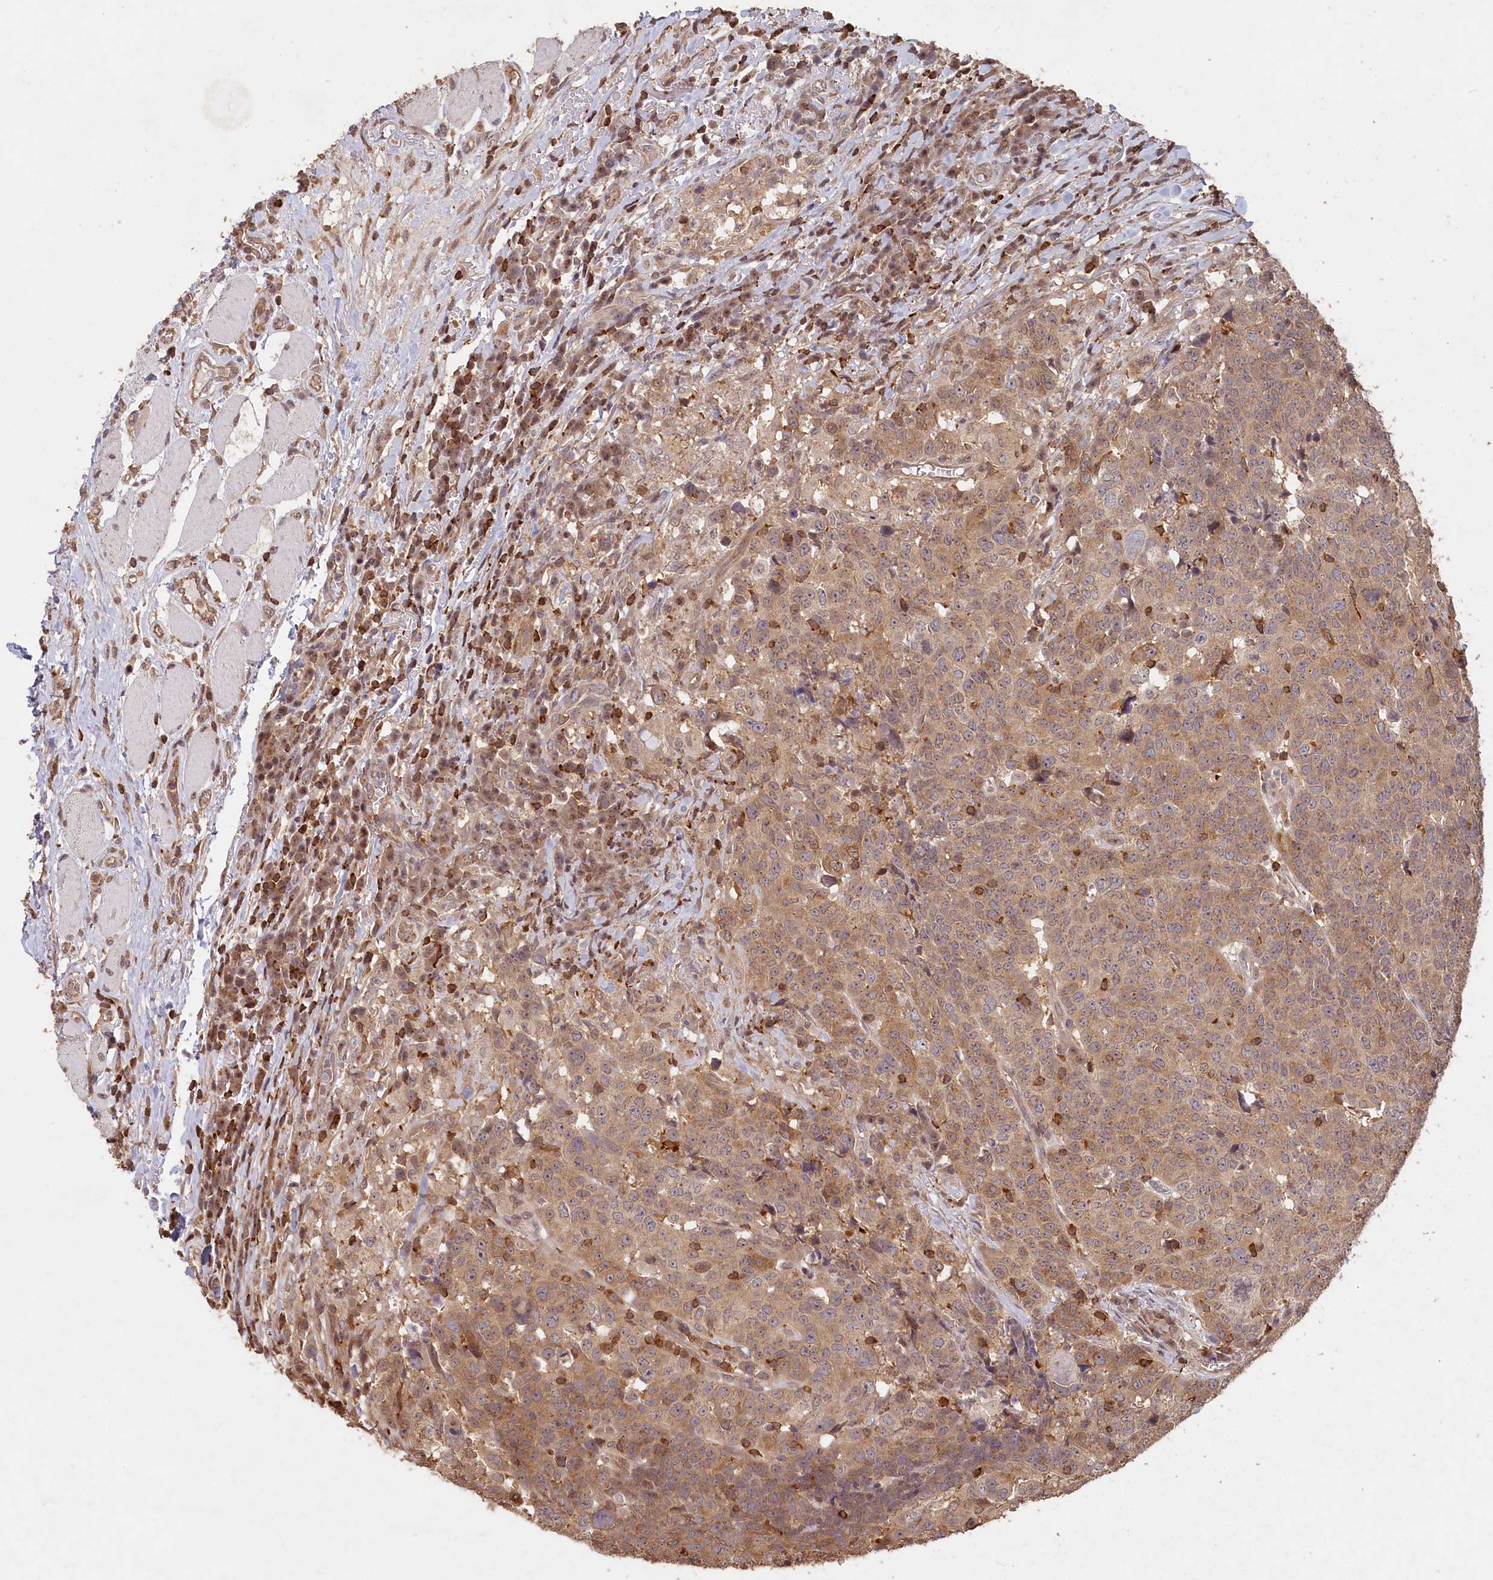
{"staining": {"intensity": "weak", "quantity": "25%-75%", "location": "cytoplasmic/membranous"}, "tissue": "head and neck cancer", "cell_type": "Tumor cells", "image_type": "cancer", "snomed": [{"axis": "morphology", "description": "Squamous cell carcinoma, NOS"}, {"axis": "topography", "description": "Head-Neck"}], "caption": "IHC micrograph of head and neck cancer stained for a protein (brown), which reveals low levels of weak cytoplasmic/membranous positivity in about 25%-75% of tumor cells.", "gene": "MADD", "patient": {"sex": "male", "age": 66}}